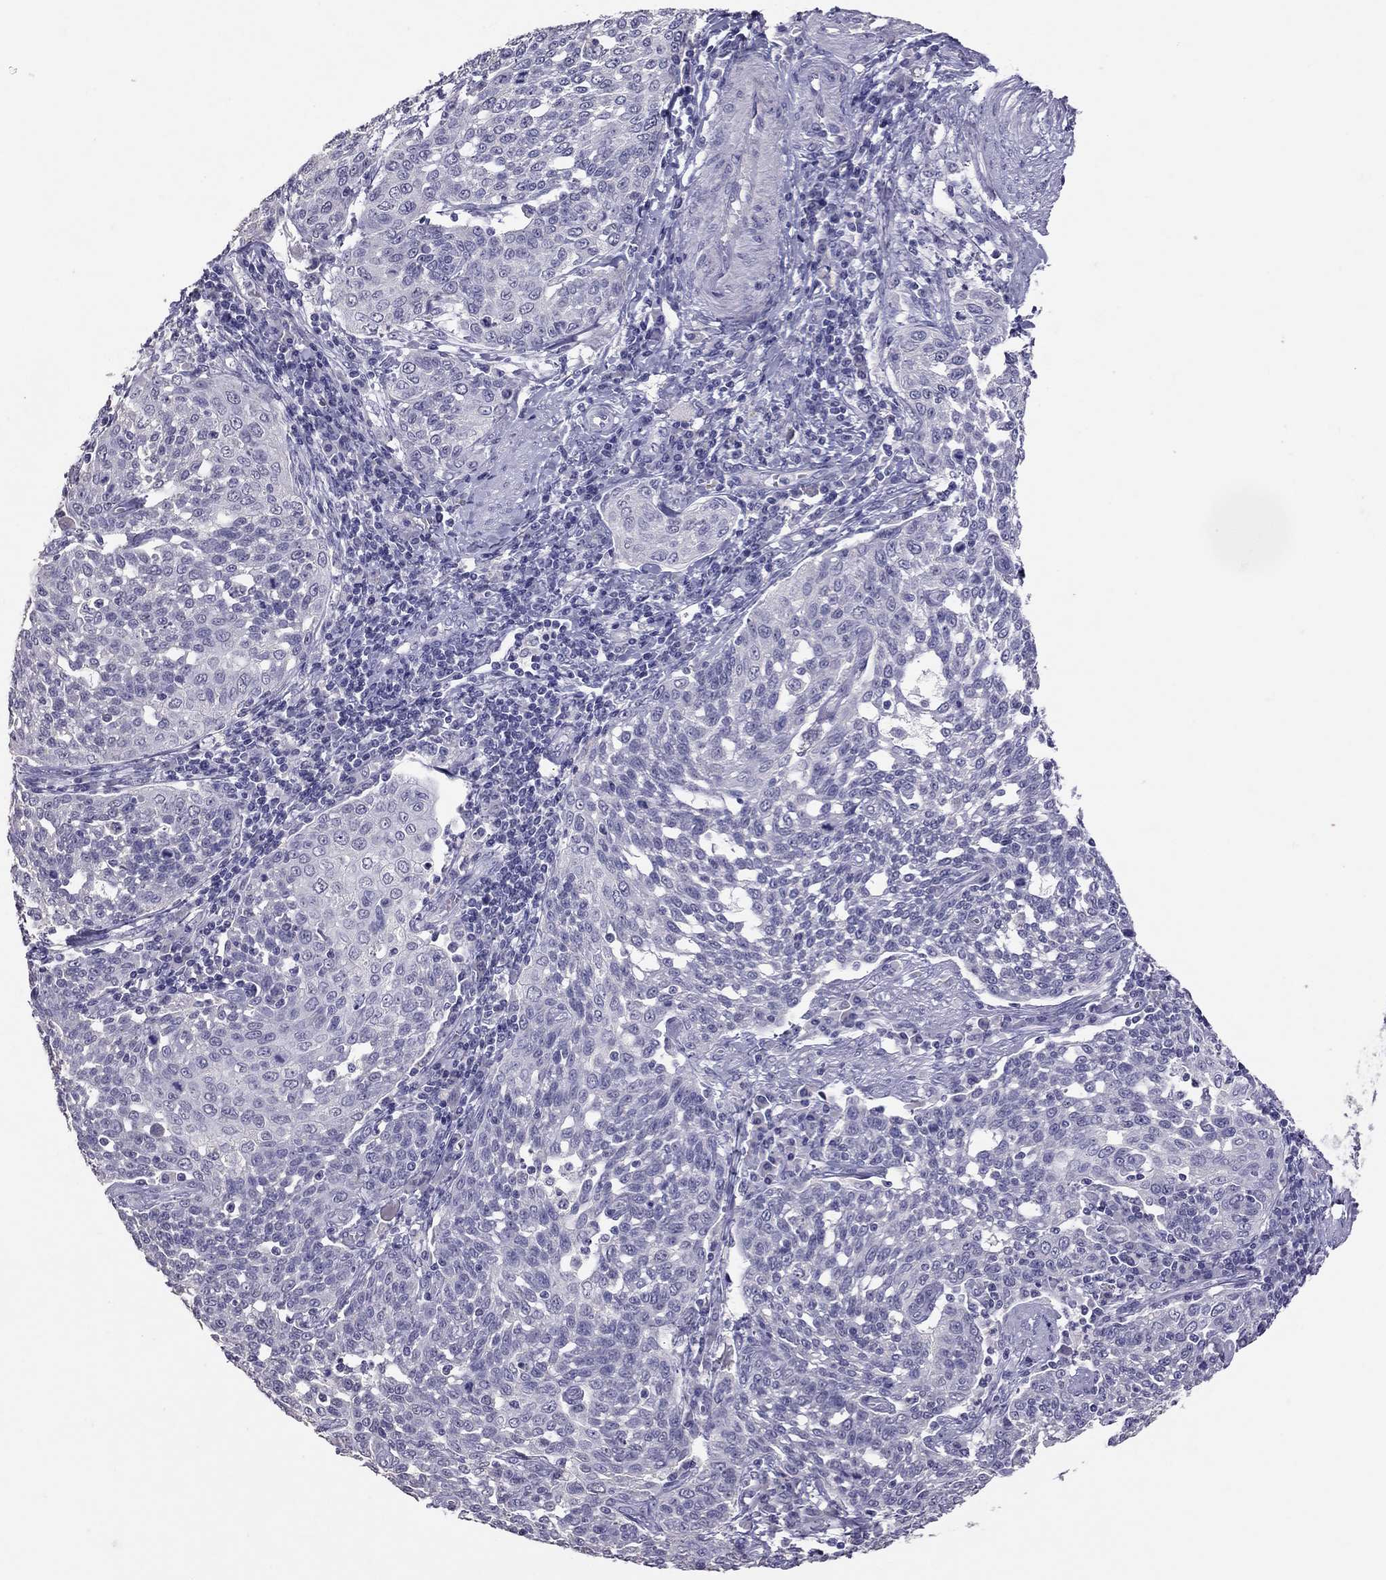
{"staining": {"intensity": "negative", "quantity": "none", "location": "none"}, "tissue": "cervical cancer", "cell_type": "Tumor cells", "image_type": "cancer", "snomed": [{"axis": "morphology", "description": "Squamous cell carcinoma, NOS"}, {"axis": "topography", "description": "Cervix"}], "caption": "Immunohistochemistry of squamous cell carcinoma (cervical) exhibits no staining in tumor cells. Brightfield microscopy of IHC stained with DAB (brown) and hematoxylin (blue), captured at high magnification.", "gene": "PSMB11", "patient": {"sex": "female", "age": 34}}